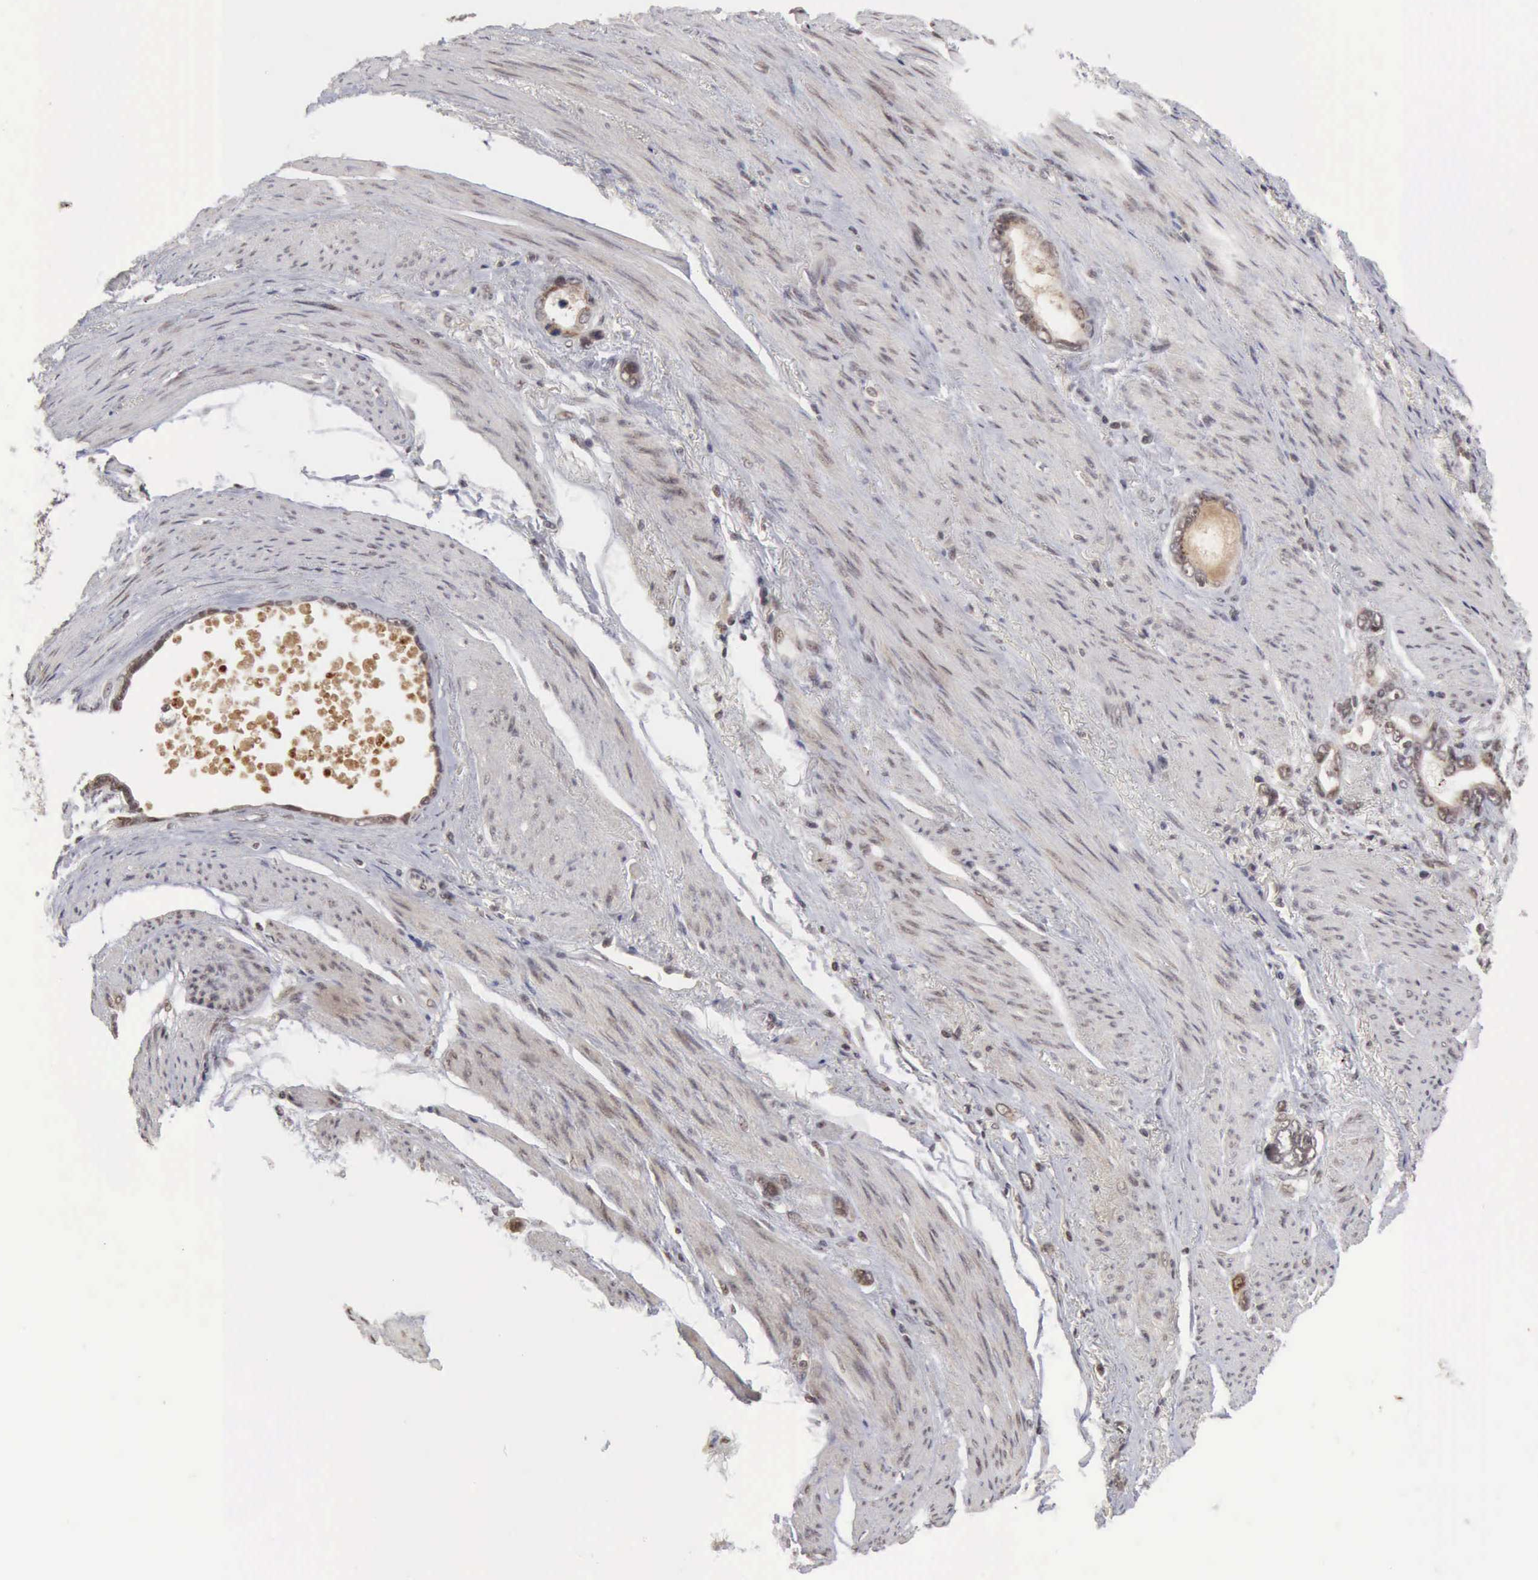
{"staining": {"intensity": "weak", "quantity": ">75%", "location": "cytoplasmic/membranous,nuclear"}, "tissue": "stomach cancer", "cell_type": "Tumor cells", "image_type": "cancer", "snomed": [{"axis": "morphology", "description": "Adenocarcinoma, NOS"}, {"axis": "topography", "description": "Stomach"}], "caption": "Stomach cancer stained with a protein marker displays weak staining in tumor cells.", "gene": "CDKN2A", "patient": {"sex": "male", "age": 78}}